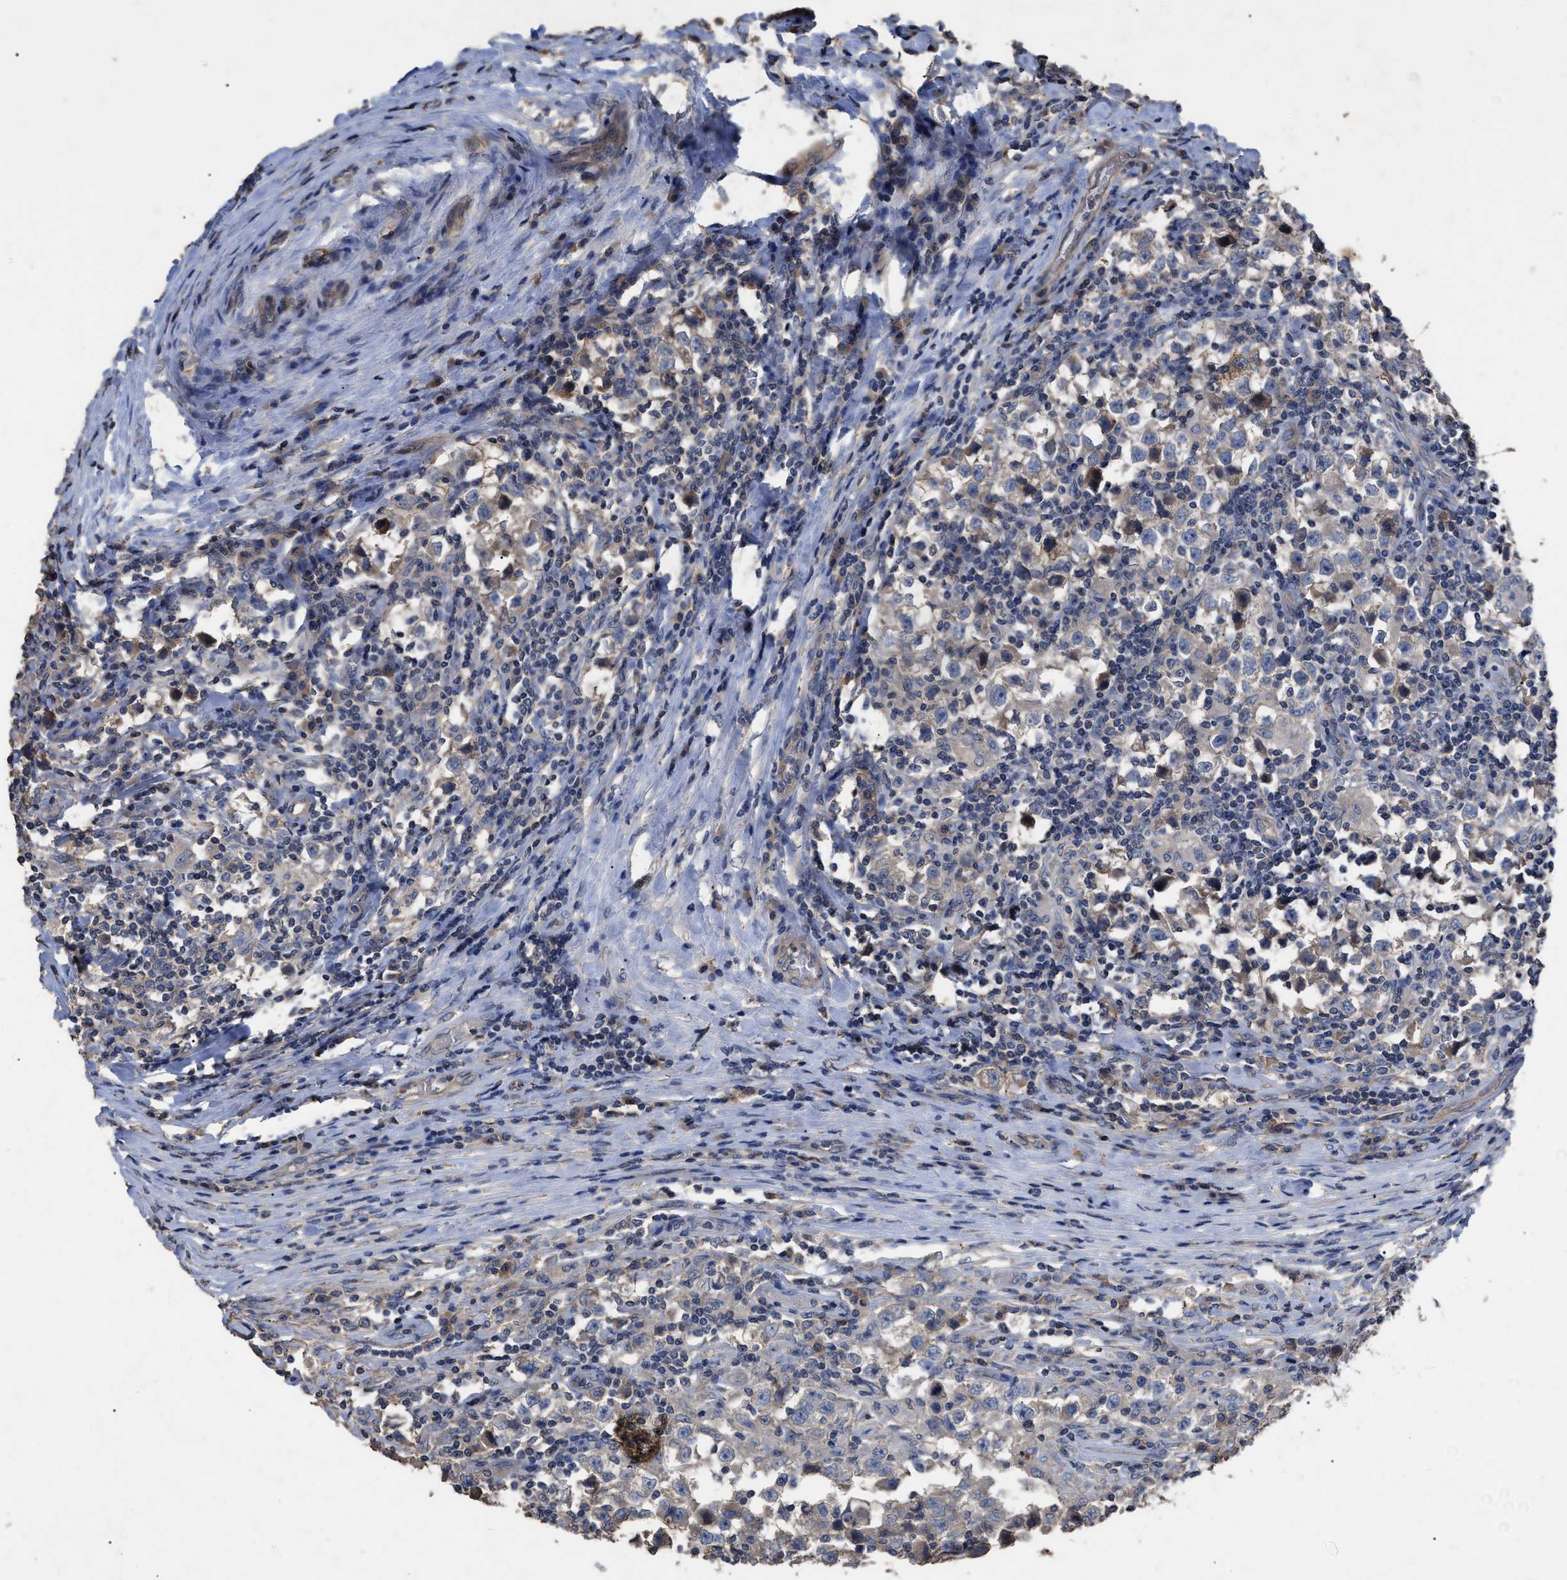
{"staining": {"intensity": "negative", "quantity": "none", "location": "none"}, "tissue": "testis cancer", "cell_type": "Tumor cells", "image_type": "cancer", "snomed": [{"axis": "morphology", "description": "Carcinoma, Embryonal, NOS"}, {"axis": "topography", "description": "Testis"}], "caption": "This is a photomicrograph of IHC staining of embryonal carcinoma (testis), which shows no staining in tumor cells.", "gene": "BTN2A1", "patient": {"sex": "male", "age": 21}}